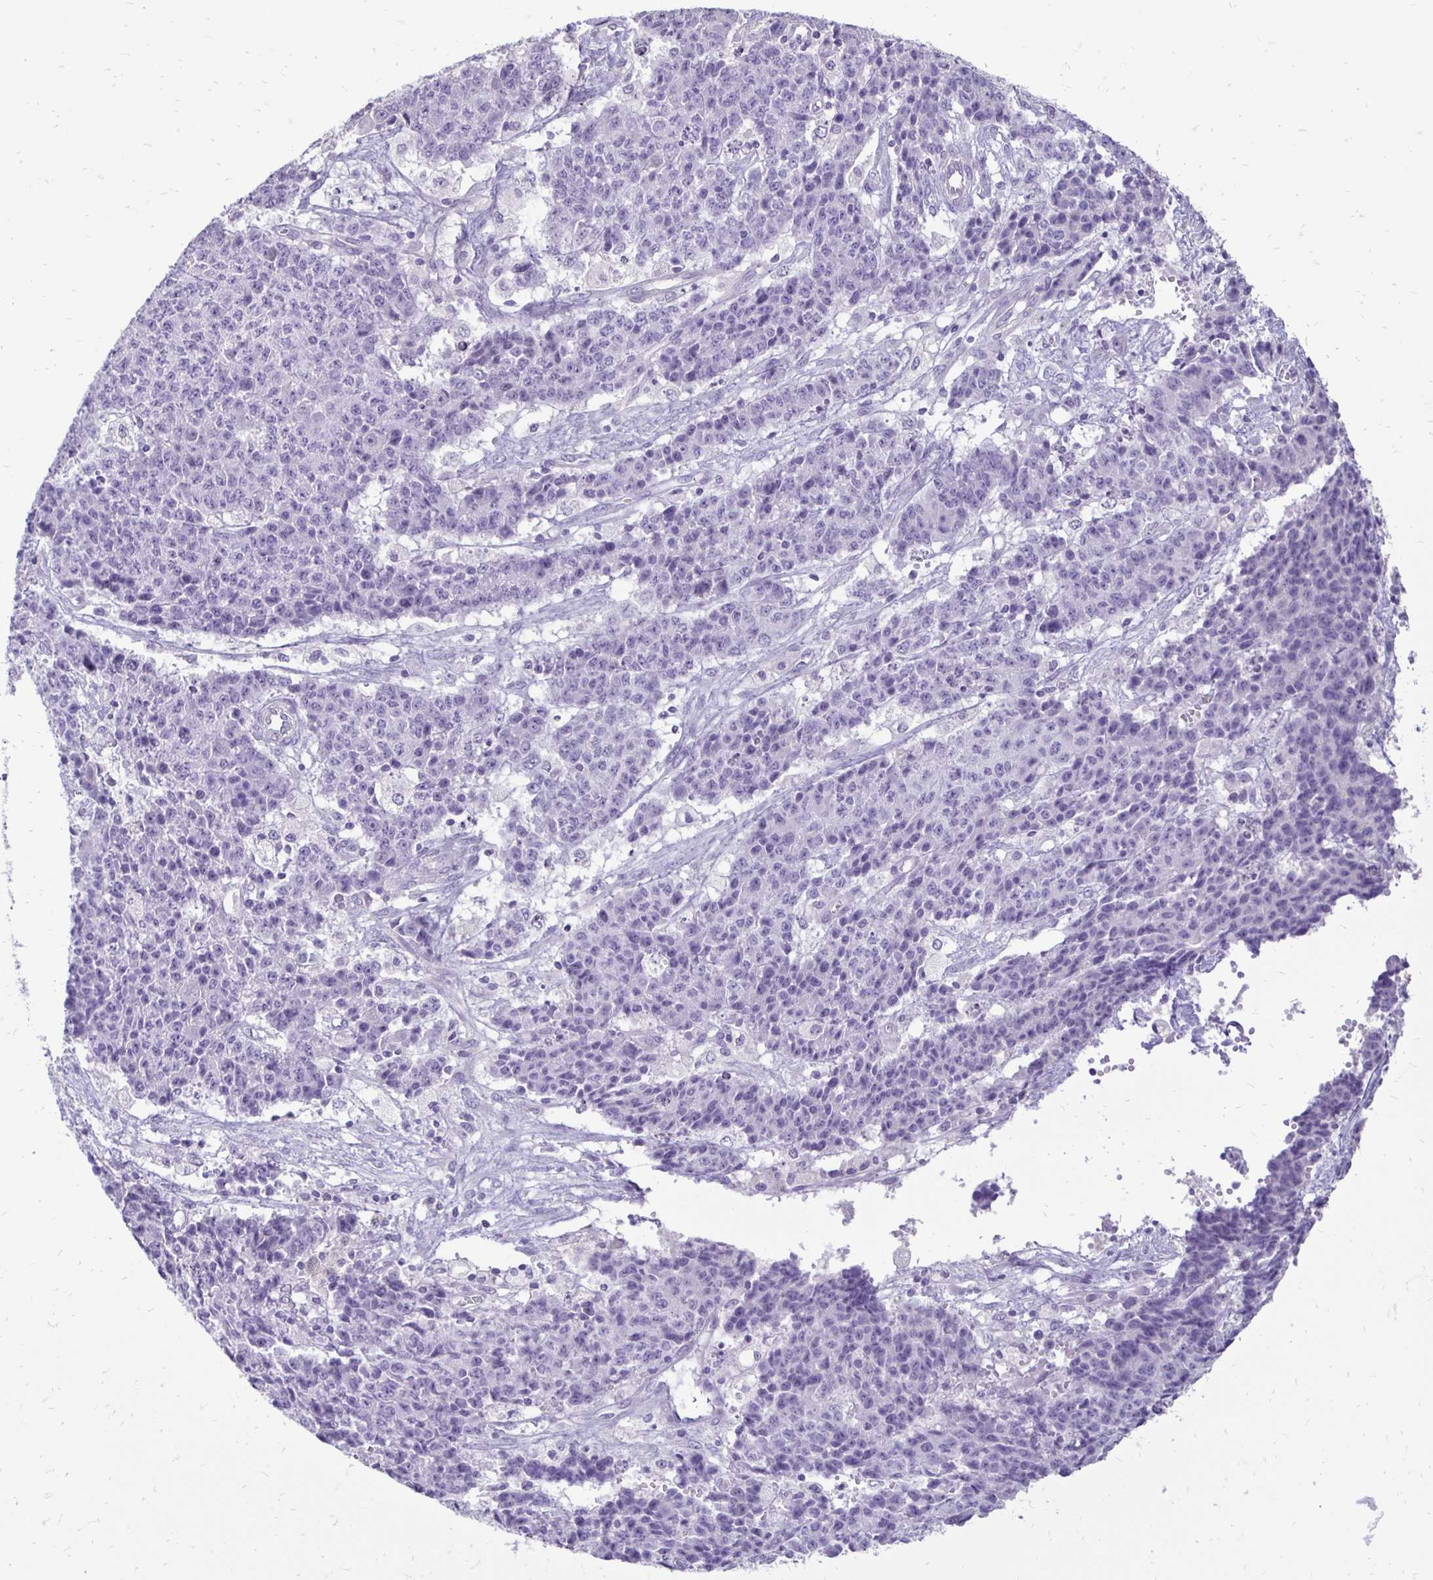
{"staining": {"intensity": "negative", "quantity": "none", "location": "none"}, "tissue": "ovarian cancer", "cell_type": "Tumor cells", "image_type": "cancer", "snomed": [{"axis": "morphology", "description": "Carcinoma, endometroid"}, {"axis": "topography", "description": "Ovary"}], "caption": "Ovarian cancer was stained to show a protein in brown. There is no significant expression in tumor cells.", "gene": "GAS2", "patient": {"sex": "female", "age": 42}}